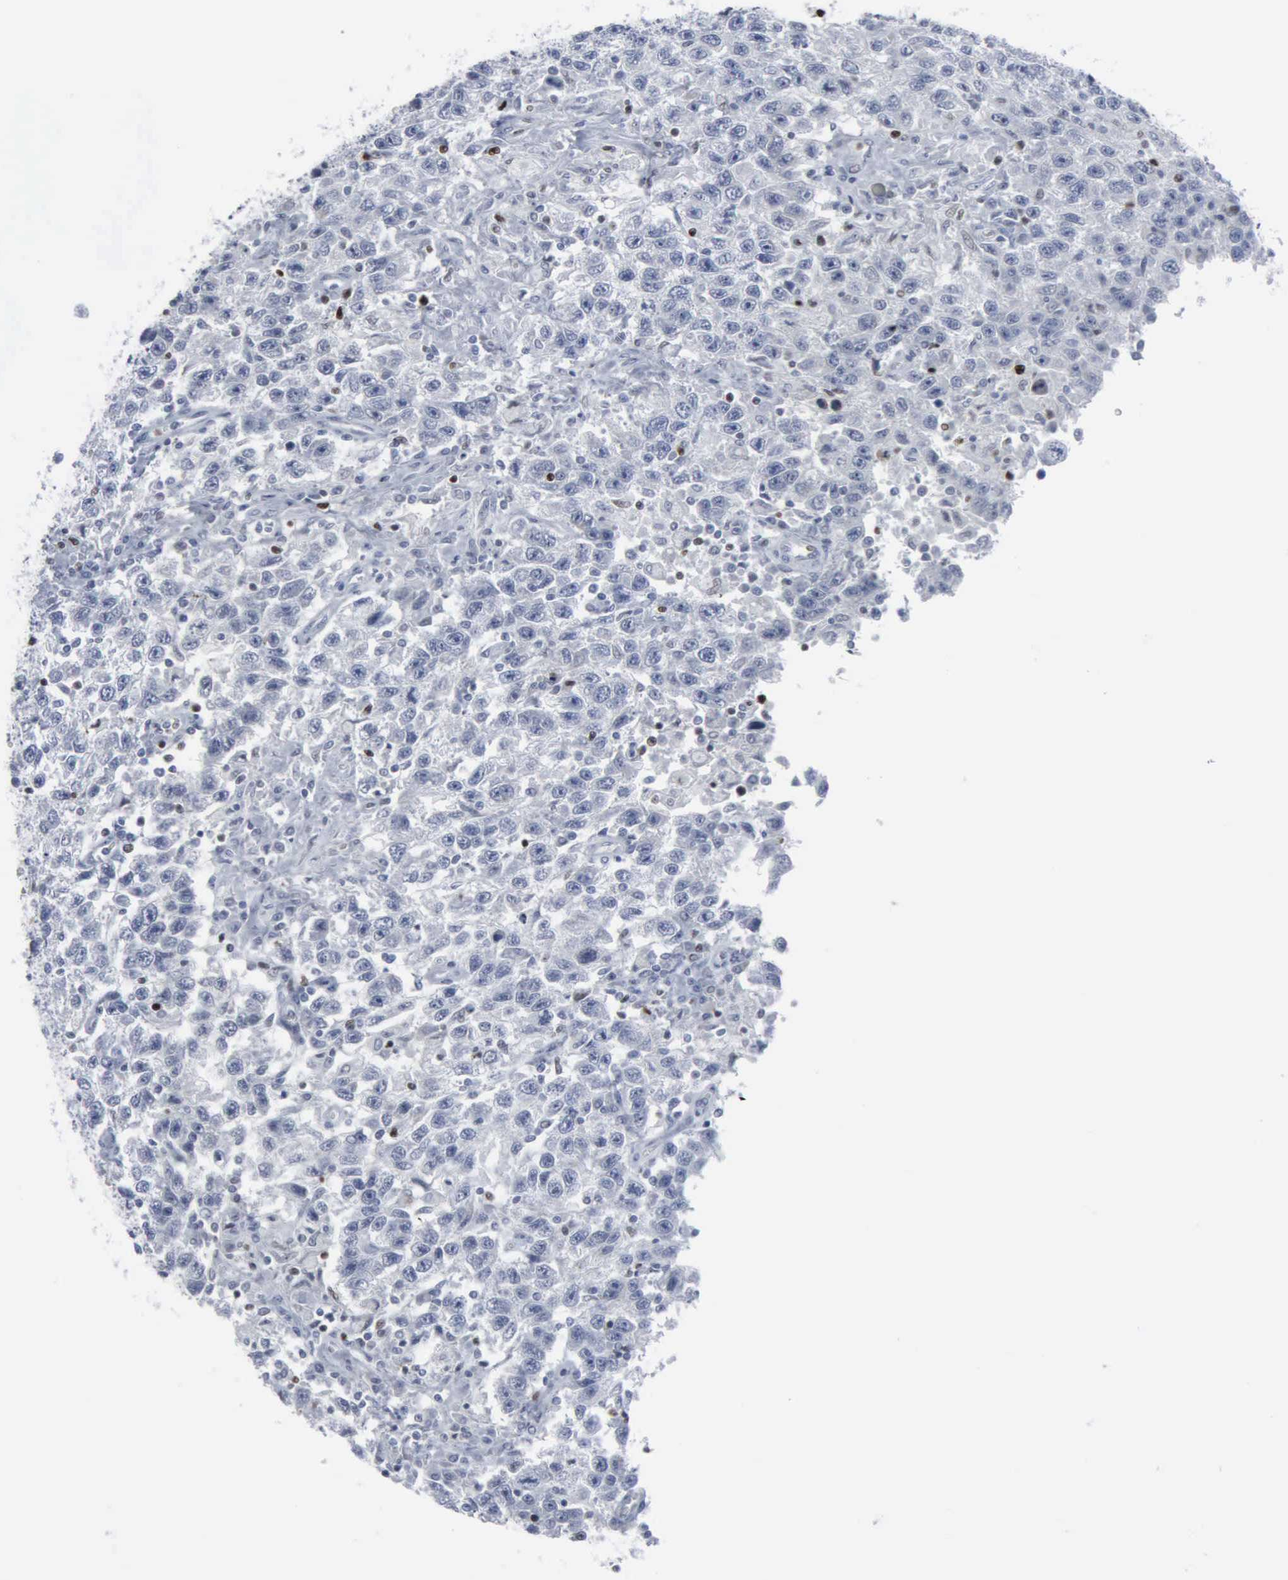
{"staining": {"intensity": "negative", "quantity": "none", "location": "none"}, "tissue": "testis cancer", "cell_type": "Tumor cells", "image_type": "cancer", "snomed": [{"axis": "morphology", "description": "Seminoma, NOS"}, {"axis": "topography", "description": "Testis"}], "caption": "This is an IHC histopathology image of testis seminoma. There is no positivity in tumor cells.", "gene": "CCND3", "patient": {"sex": "male", "age": 41}}